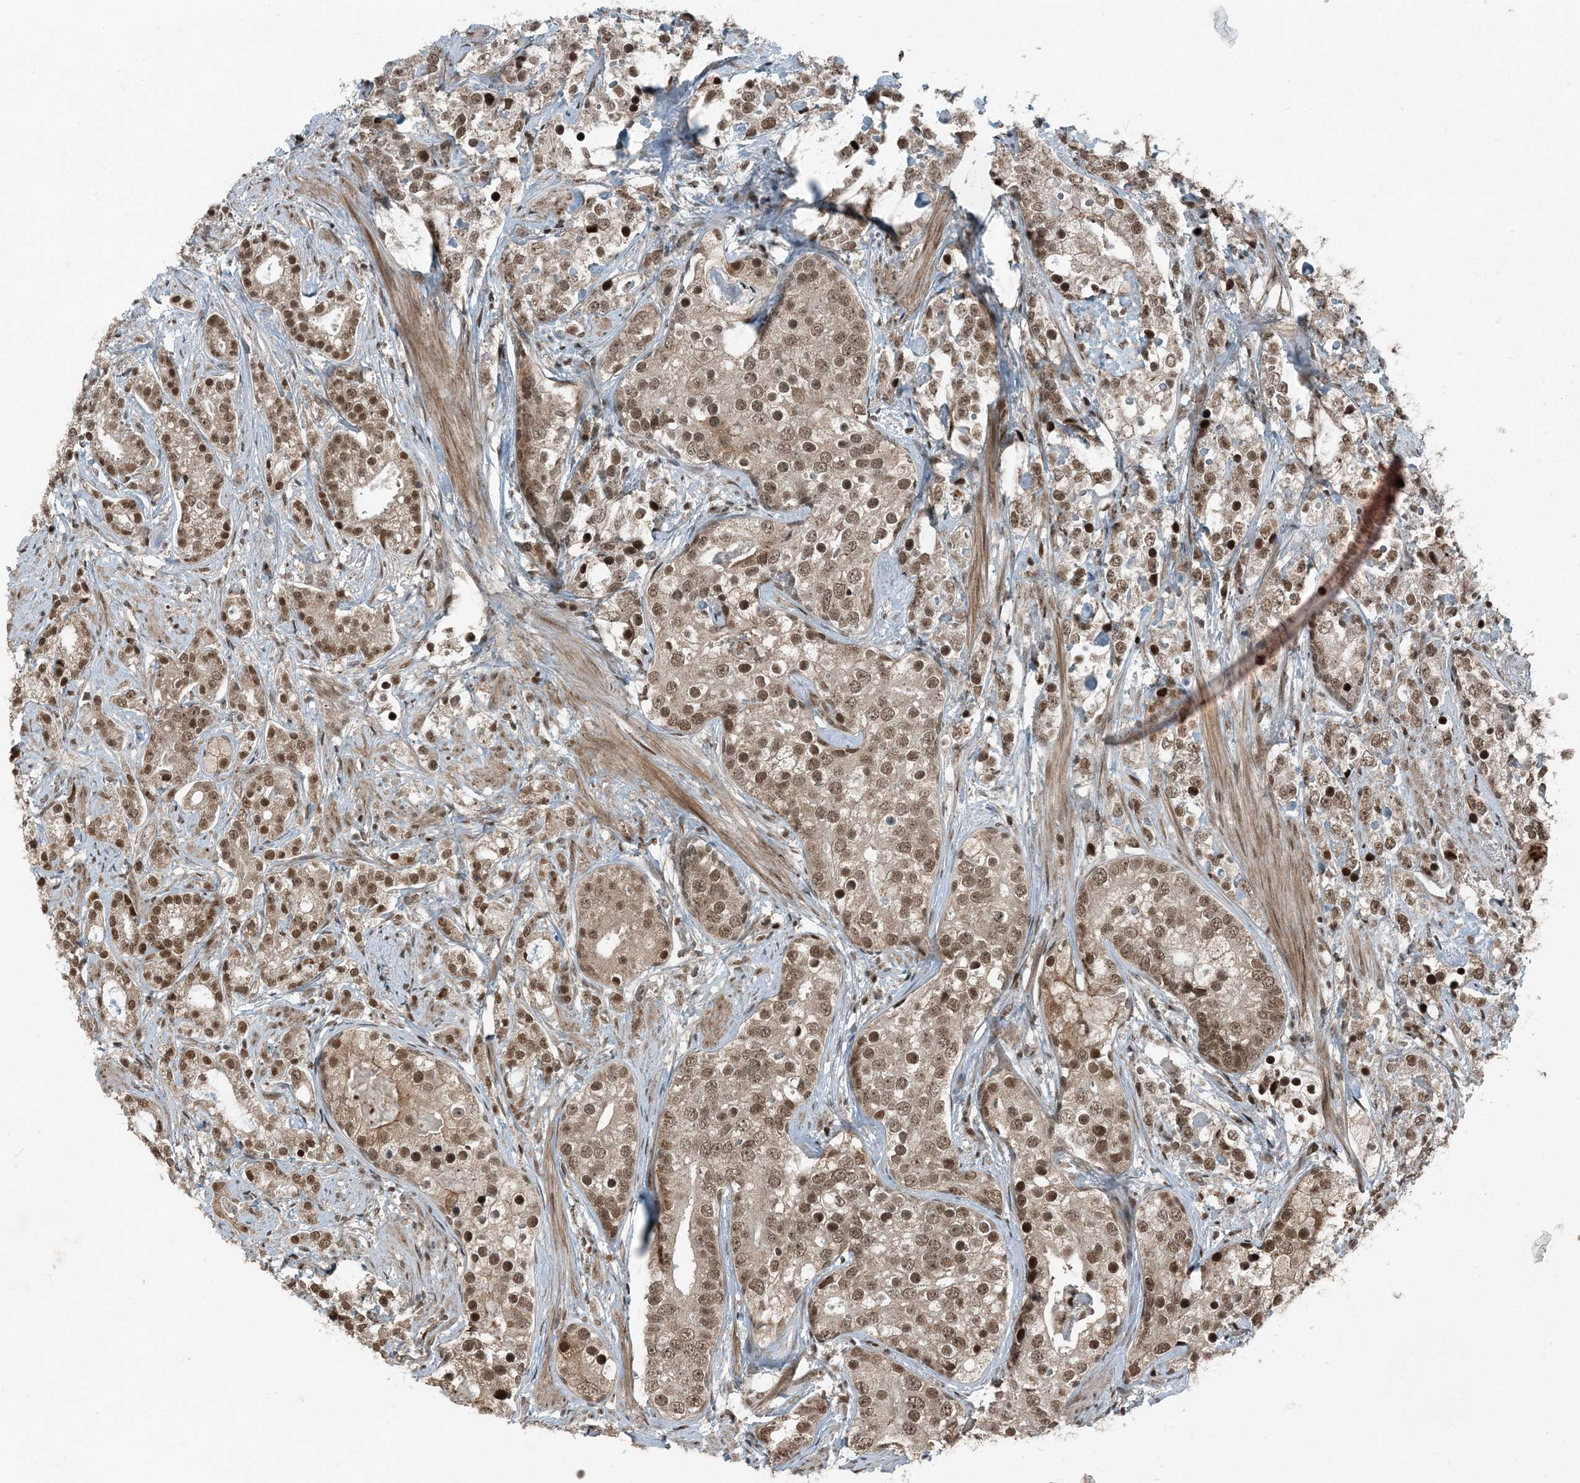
{"staining": {"intensity": "moderate", "quantity": ">75%", "location": "nuclear"}, "tissue": "prostate cancer", "cell_type": "Tumor cells", "image_type": "cancer", "snomed": [{"axis": "morphology", "description": "Adenocarcinoma, High grade"}, {"axis": "topography", "description": "Prostate"}], "caption": "Prostate cancer tissue exhibits moderate nuclear positivity in about >75% of tumor cells", "gene": "TRAPPC12", "patient": {"sex": "male", "age": 69}}